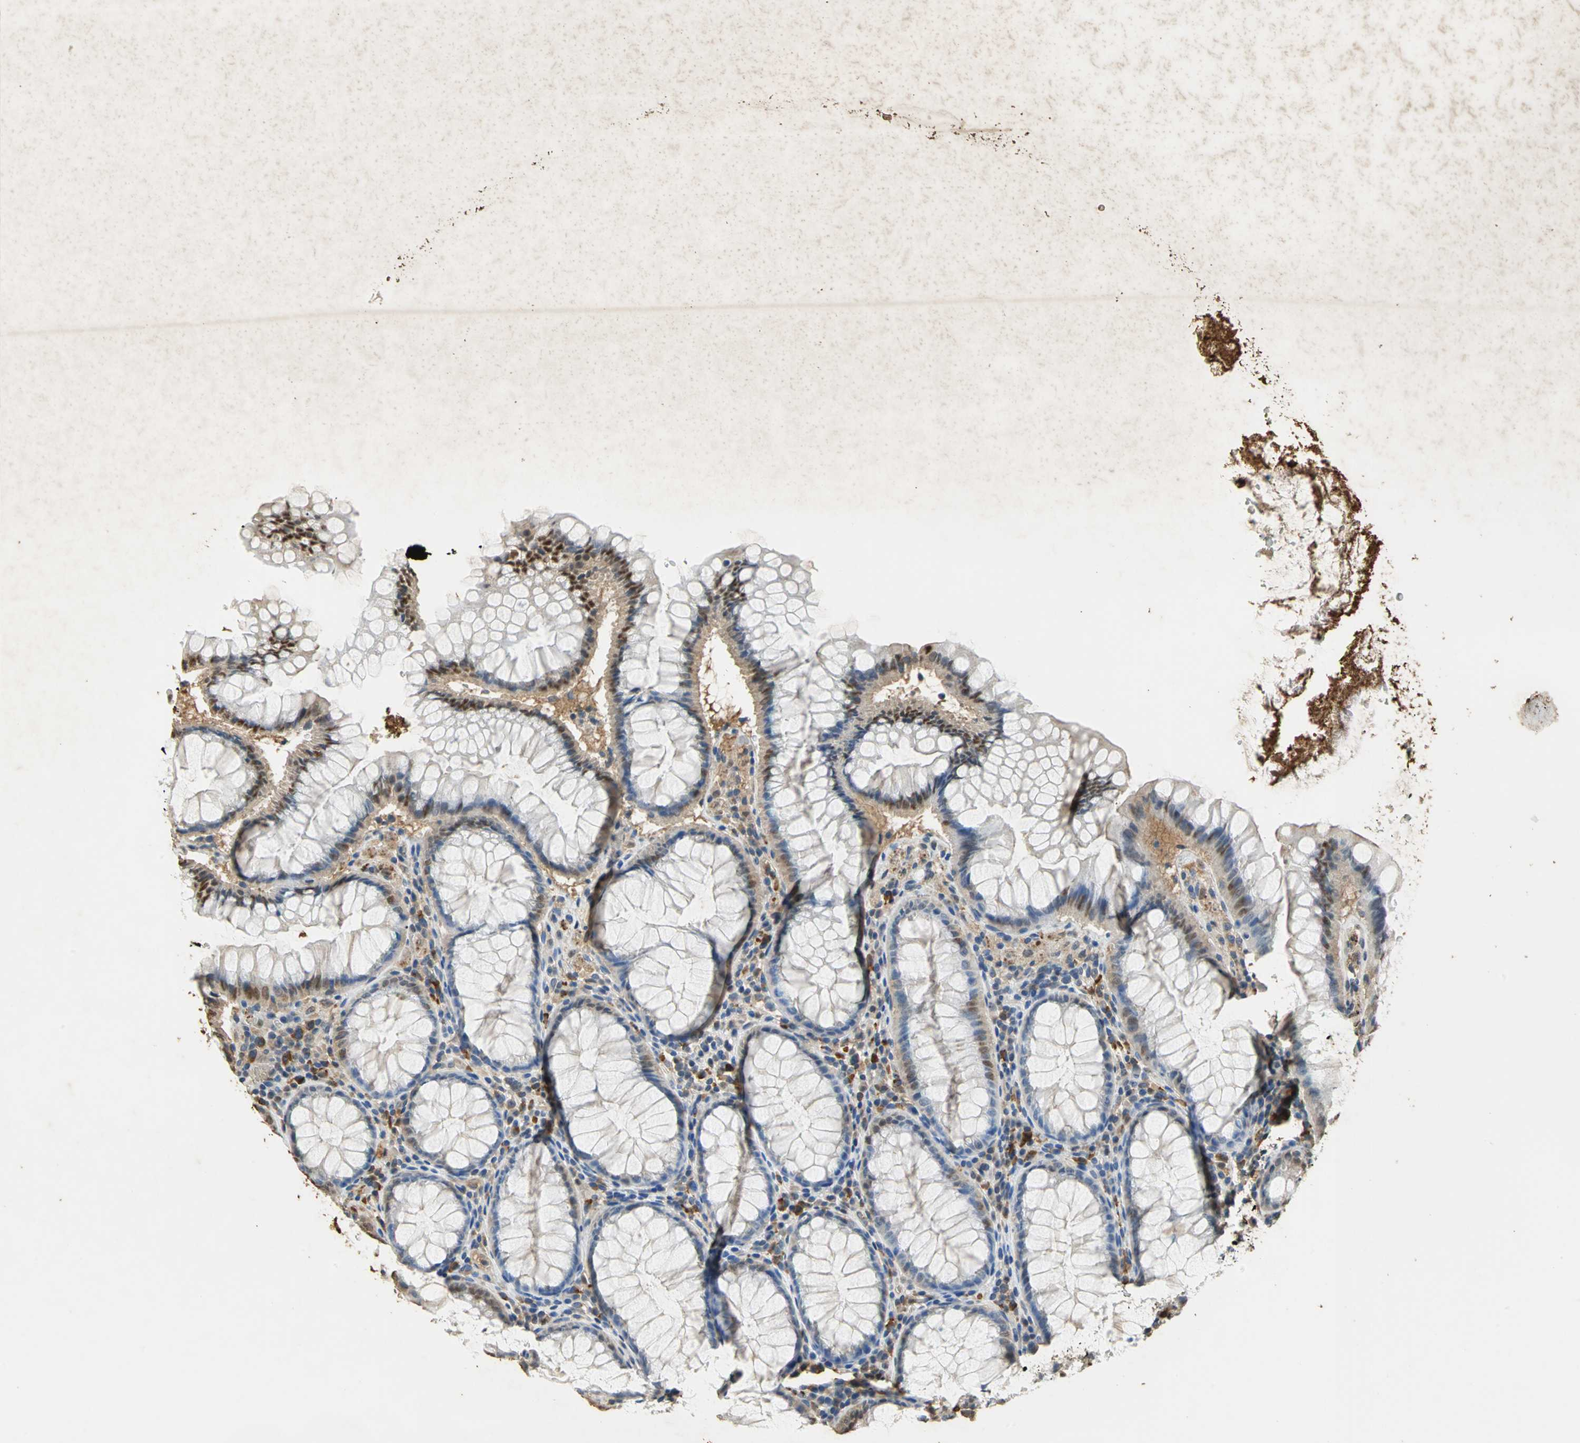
{"staining": {"intensity": "negative", "quantity": "none", "location": "none"}, "tissue": "colon", "cell_type": "Endothelial cells", "image_type": "normal", "snomed": [{"axis": "morphology", "description": "Normal tissue, NOS"}, {"axis": "topography", "description": "Colon"}], "caption": "The micrograph displays no significant positivity in endothelial cells of colon. (IHC, brightfield microscopy, high magnification).", "gene": "GAPDH", "patient": {"sex": "female", "age": 46}}